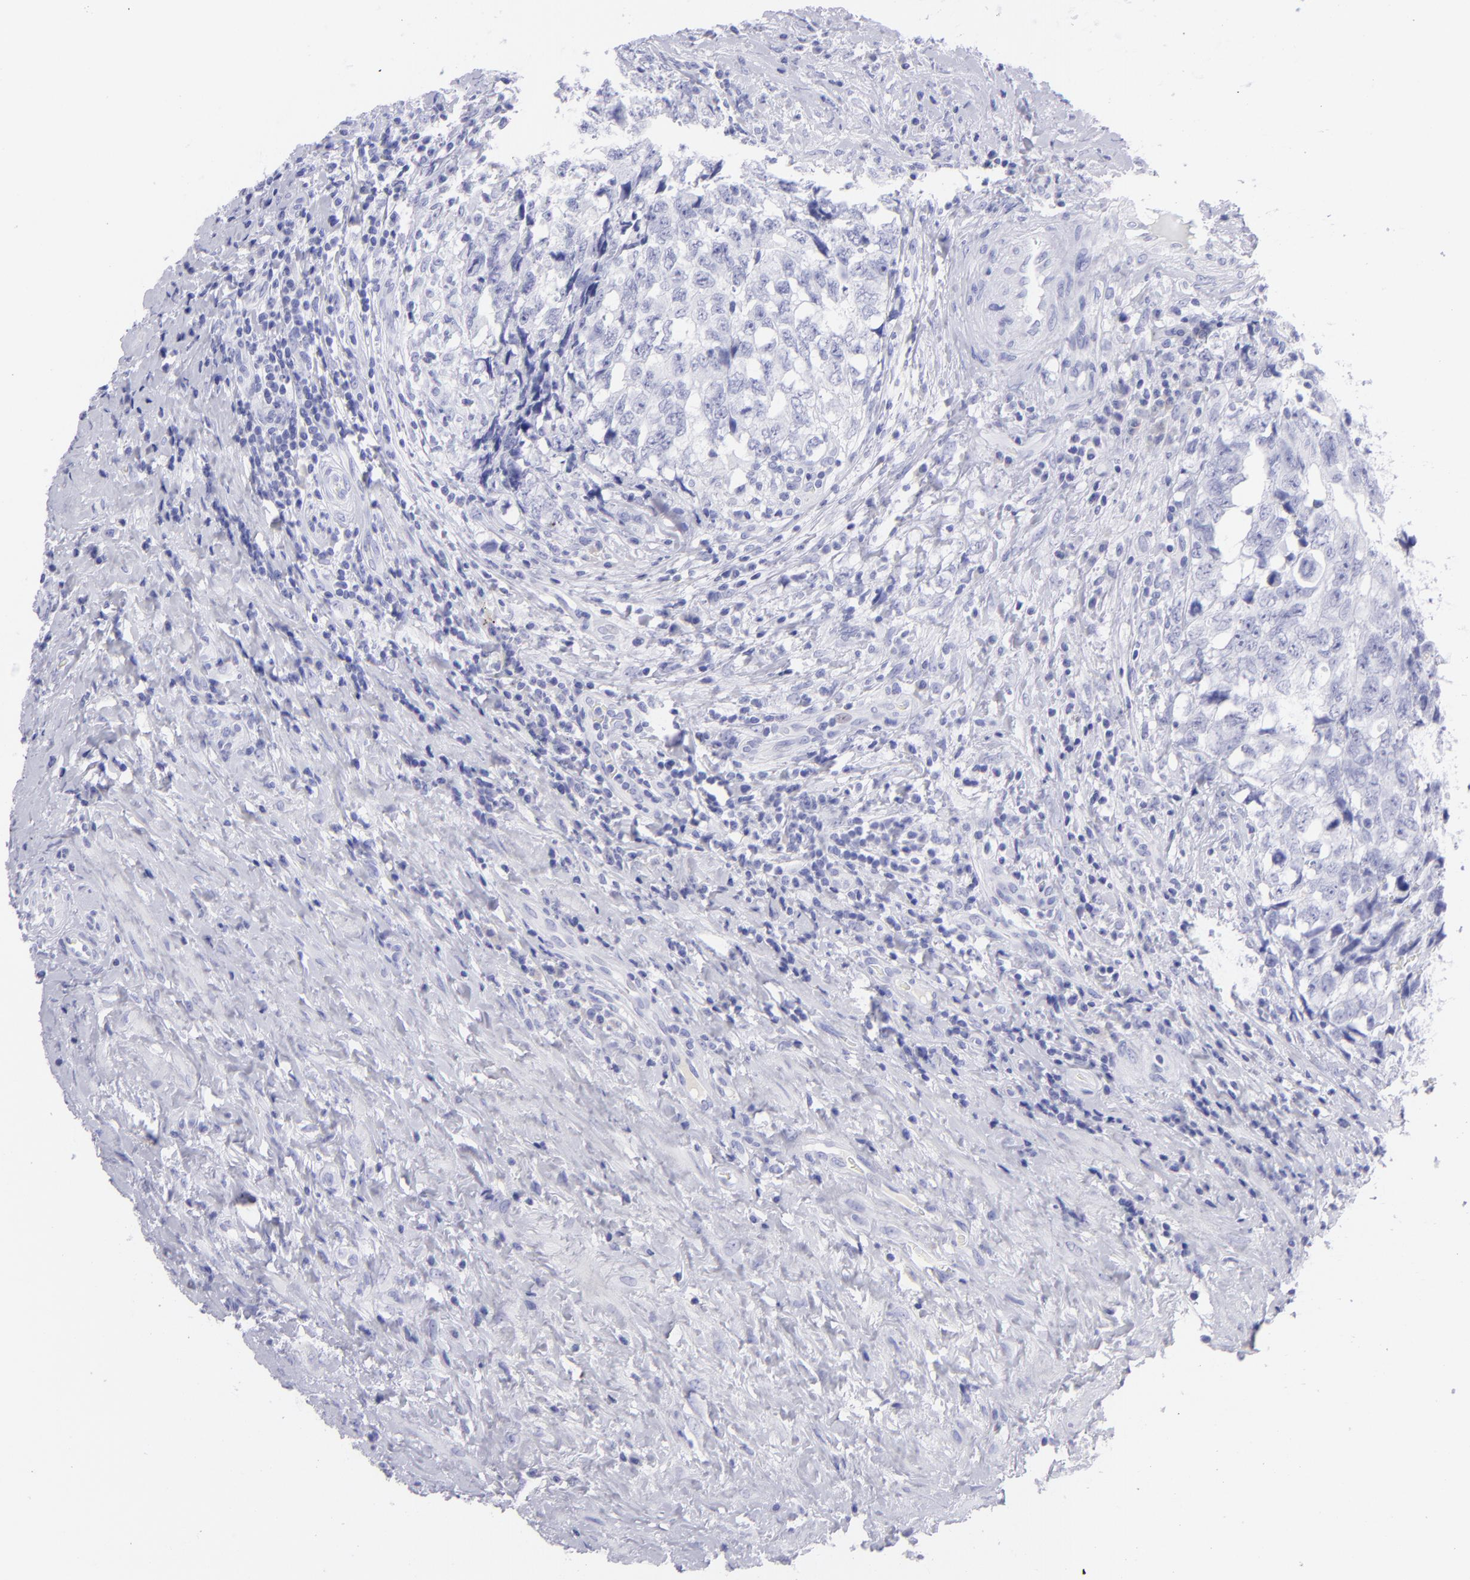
{"staining": {"intensity": "negative", "quantity": "none", "location": "none"}, "tissue": "testis cancer", "cell_type": "Tumor cells", "image_type": "cancer", "snomed": [{"axis": "morphology", "description": "Carcinoma, Embryonal, NOS"}, {"axis": "topography", "description": "Testis"}], "caption": "Immunohistochemistry (IHC) of human testis embryonal carcinoma reveals no staining in tumor cells.", "gene": "SLC1A2", "patient": {"sex": "male", "age": 31}}